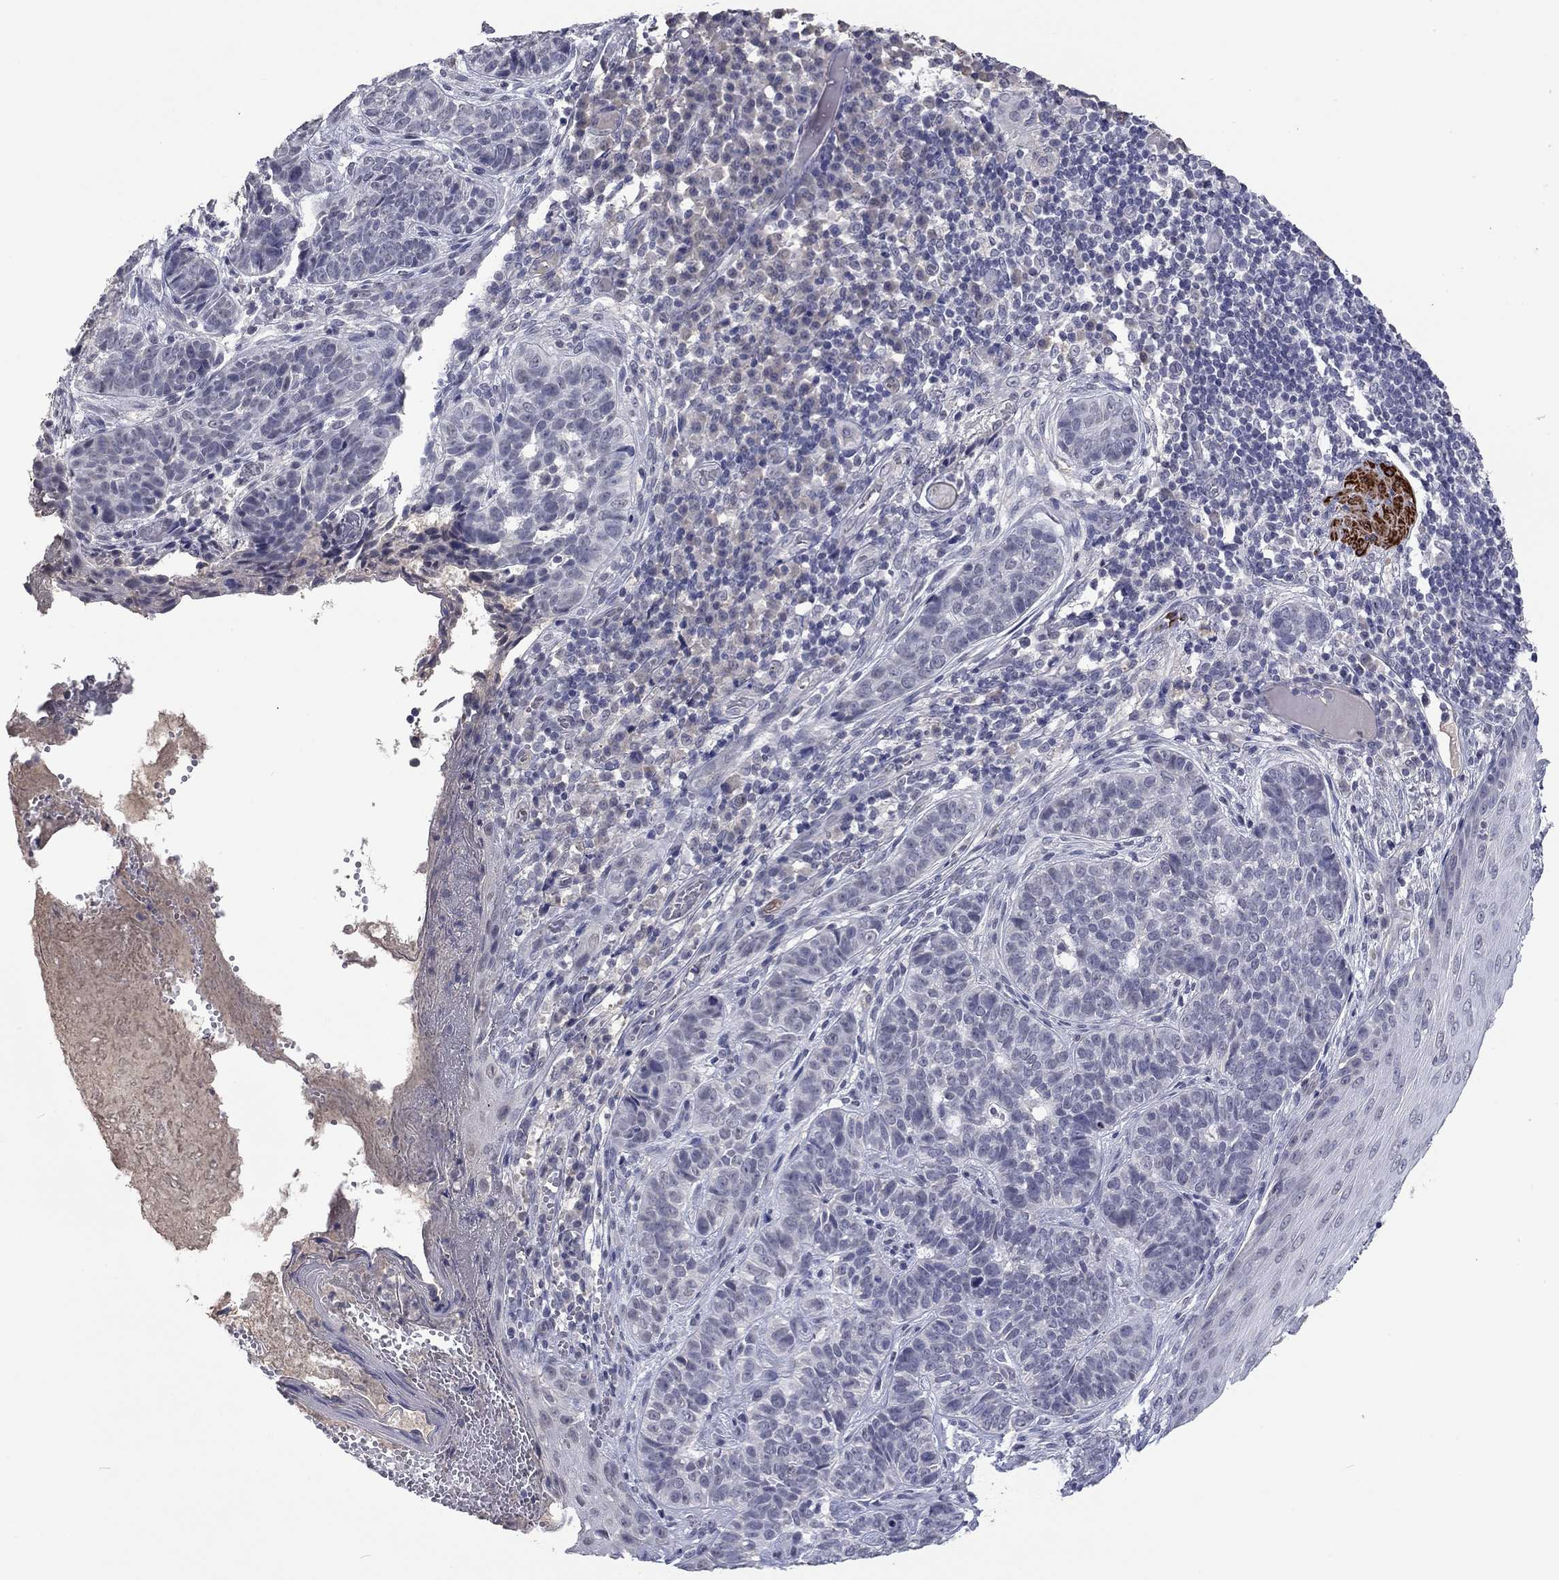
{"staining": {"intensity": "negative", "quantity": "none", "location": "none"}, "tissue": "skin cancer", "cell_type": "Tumor cells", "image_type": "cancer", "snomed": [{"axis": "morphology", "description": "Basal cell carcinoma"}, {"axis": "topography", "description": "Skin"}], "caption": "Tumor cells are negative for brown protein staining in skin cancer (basal cell carcinoma).", "gene": "IP6K3", "patient": {"sex": "female", "age": 69}}